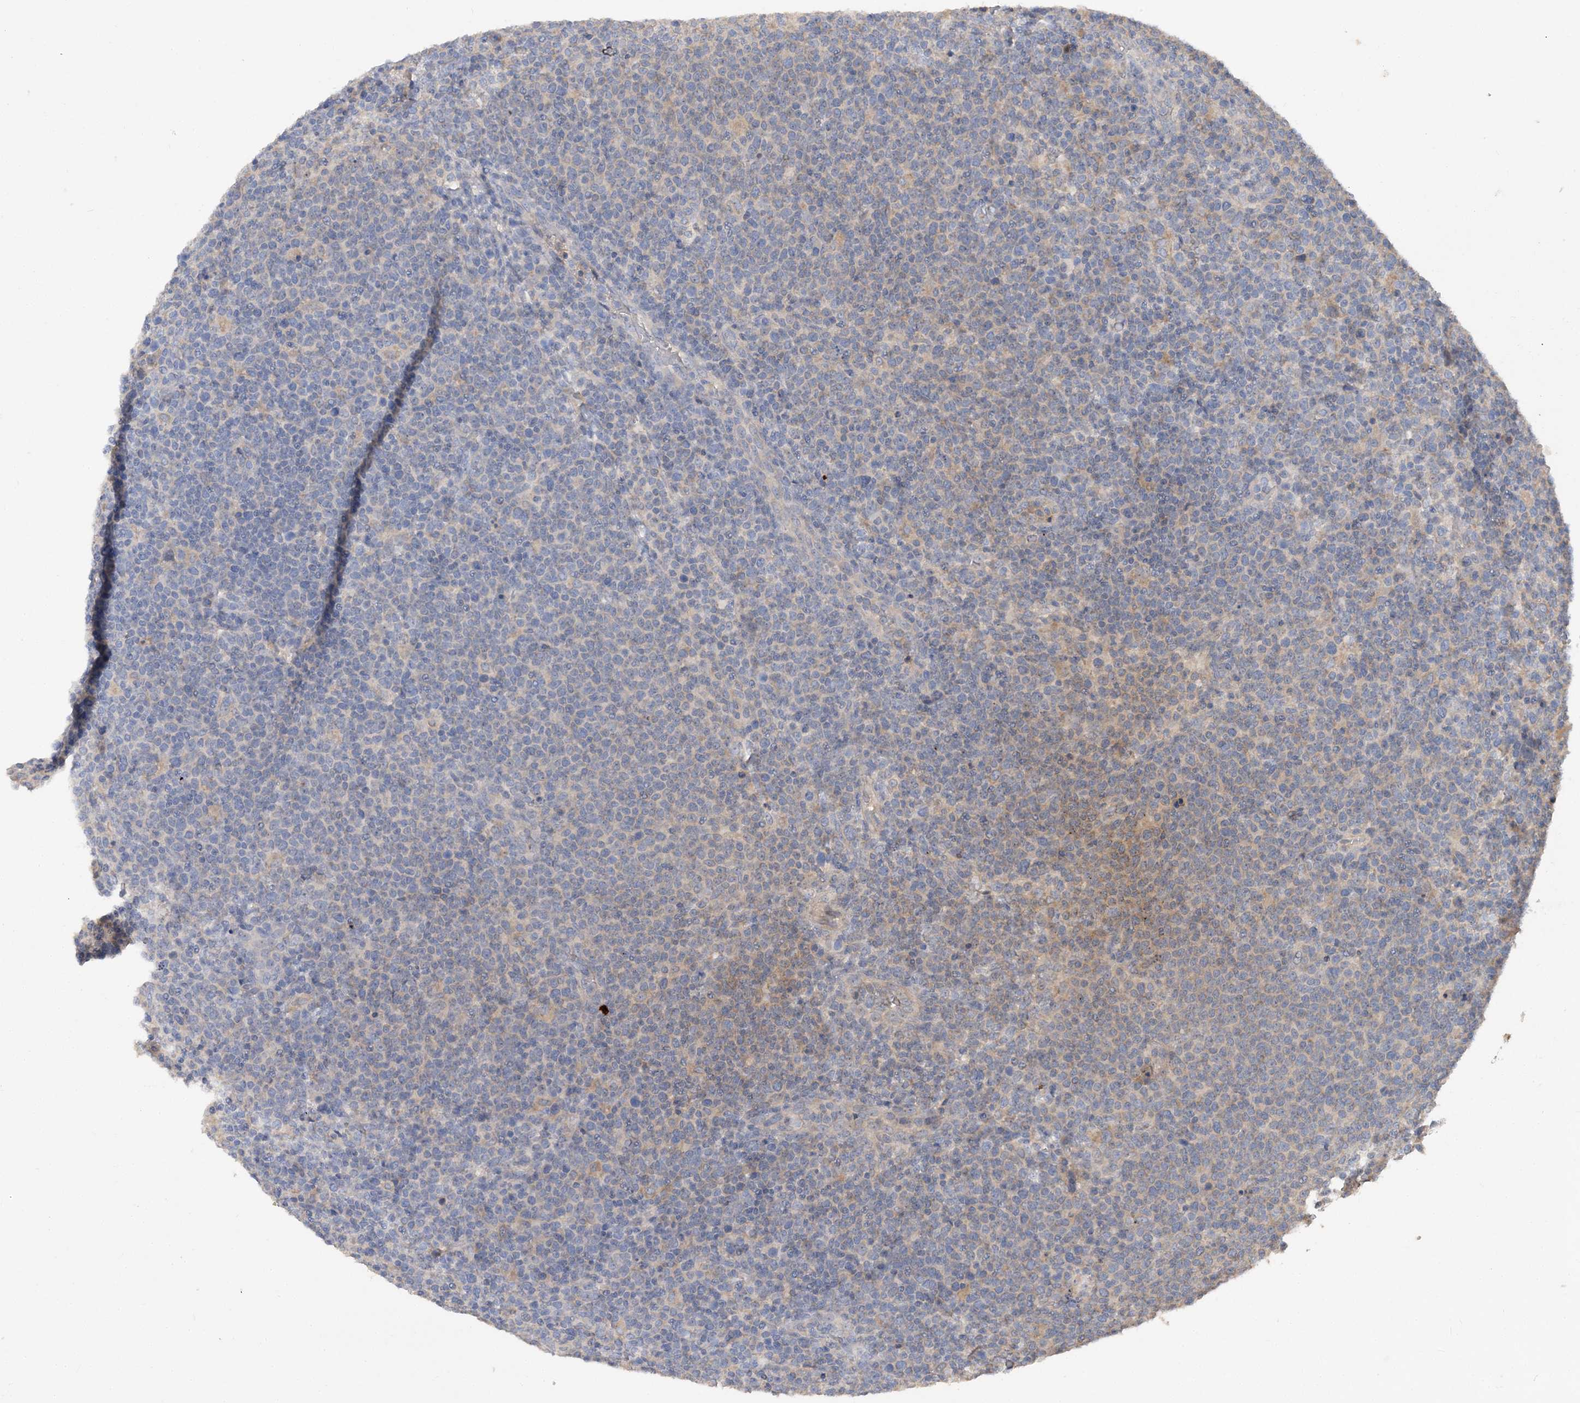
{"staining": {"intensity": "weak", "quantity": "<25%", "location": "cytoplasmic/membranous"}, "tissue": "lymphoma", "cell_type": "Tumor cells", "image_type": "cancer", "snomed": [{"axis": "morphology", "description": "Malignant lymphoma, non-Hodgkin's type, High grade"}, {"axis": "topography", "description": "Lymph node"}], "caption": "Immunohistochemical staining of lymphoma demonstrates no significant staining in tumor cells.", "gene": "GRINA", "patient": {"sex": "male", "age": 61}}